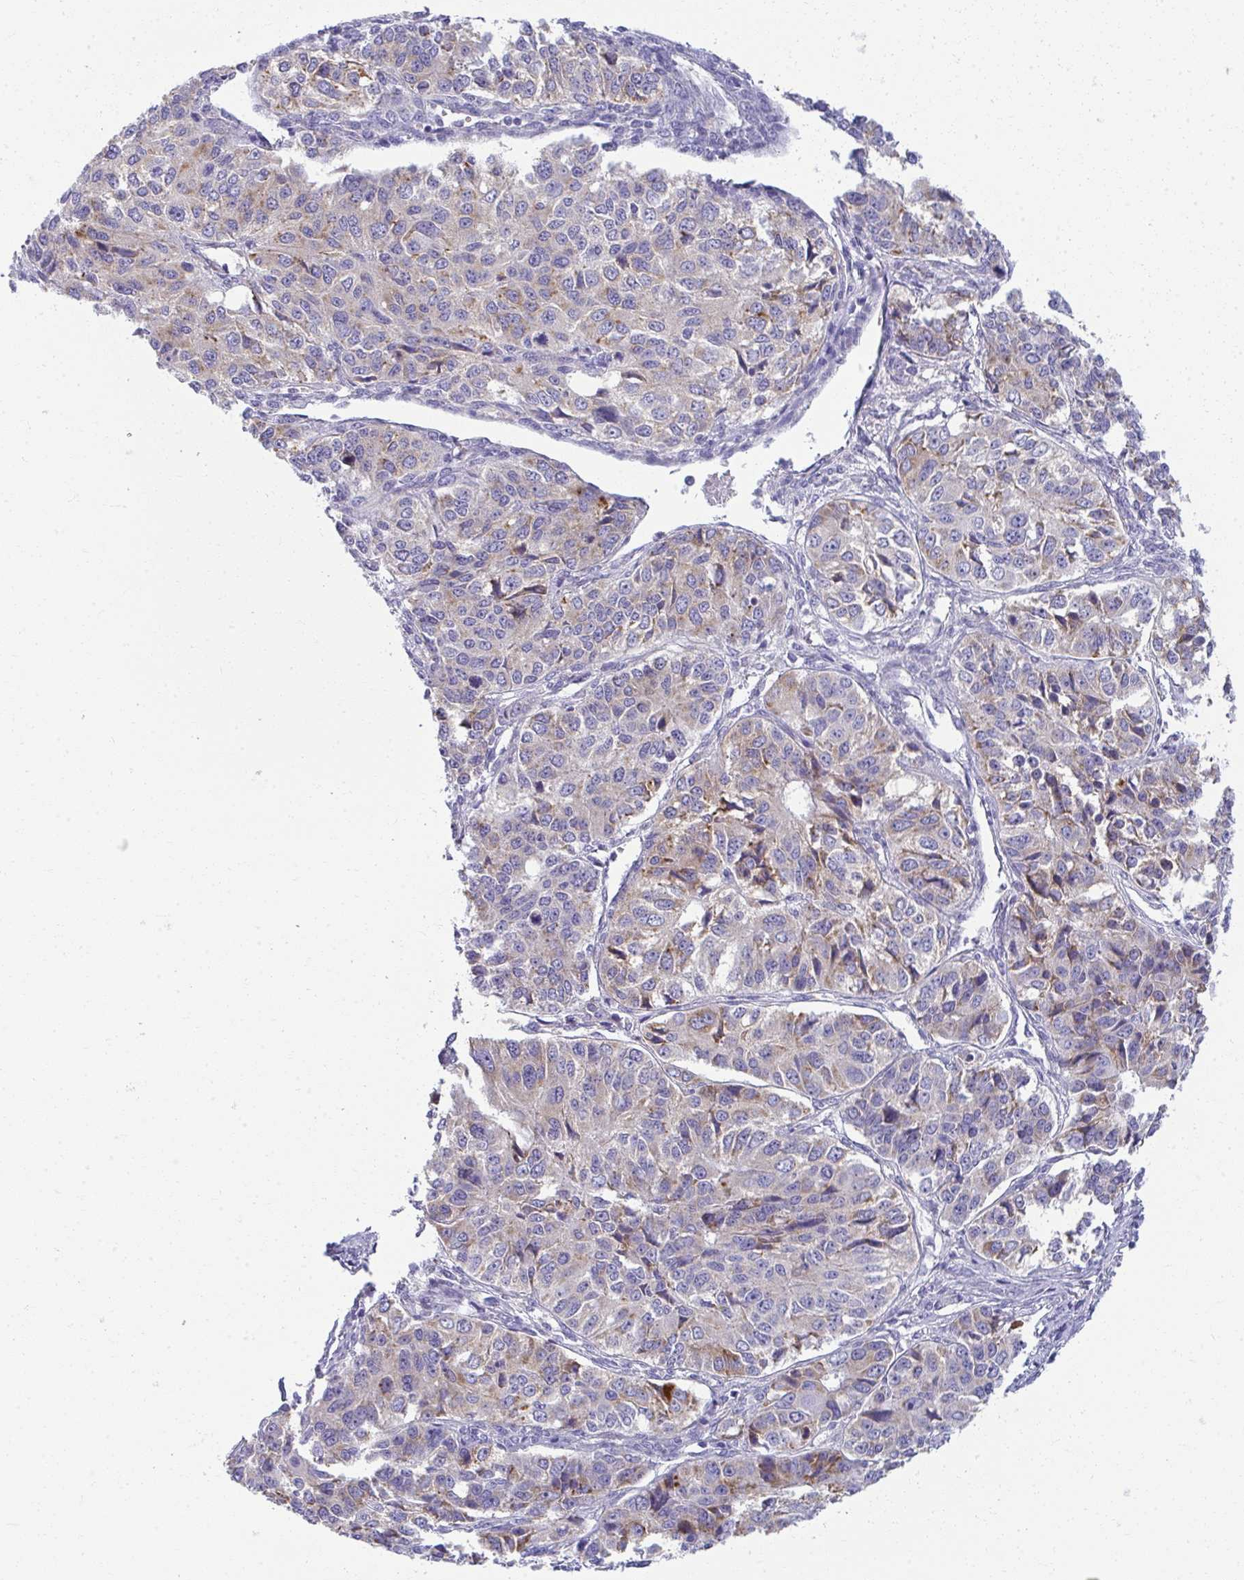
{"staining": {"intensity": "weak", "quantity": "25%-75%", "location": "cytoplasmic/membranous"}, "tissue": "ovarian cancer", "cell_type": "Tumor cells", "image_type": "cancer", "snomed": [{"axis": "morphology", "description": "Carcinoma, endometroid"}, {"axis": "topography", "description": "Ovary"}], "caption": "DAB (3,3'-diaminobenzidine) immunohistochemical staining of human ovarian endometroid carcinoma reveals weak cytoplasmic/membranous protein expression in about 25%-75% of tumor cells.", "gene": "FASLG", "patient": {"sex": "female", "age": 51}}